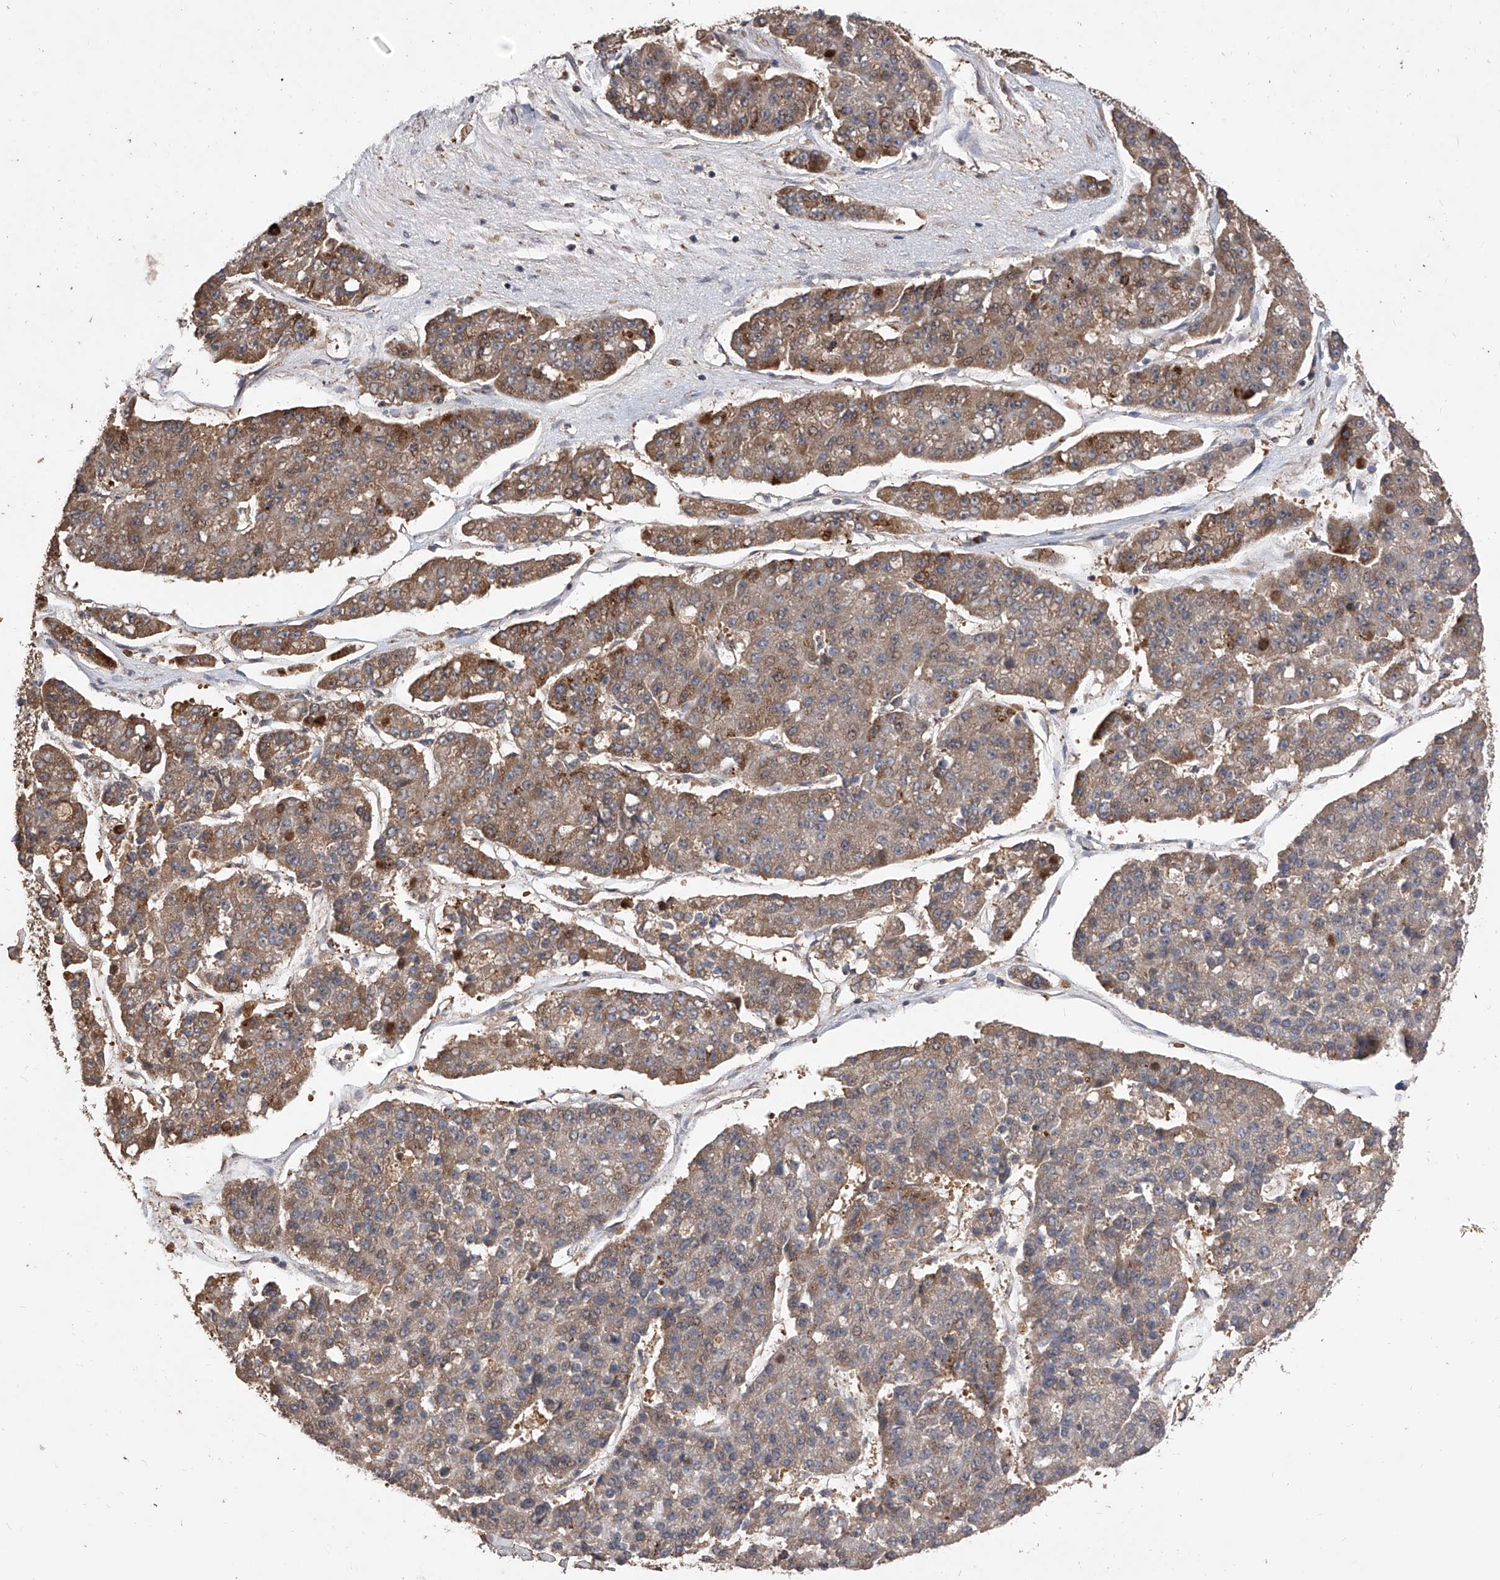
{"staining": {"intensity": "weak", "quantity": ">75%", "location": "cytoplasmic/membranous"}, "tissue": "pancreatic cancer", "cell_type": "Tumor cells", "image_type": "cancer", "snomed": [{"axis": "morphology", "description": "Adenocarcinoma, NOS"}, {"axis": "topography", "description": "Pancreas"}], "caption": "IHC photomicrograph of adenocarcinoma (pancreatic) stained for a protein (brown), which reveals low levels of weak cytoplasmic/membranous expression in about >75% of tumor cells.", "gene": "CFAP410", "patient": {"sex": "male", "age": 50}}